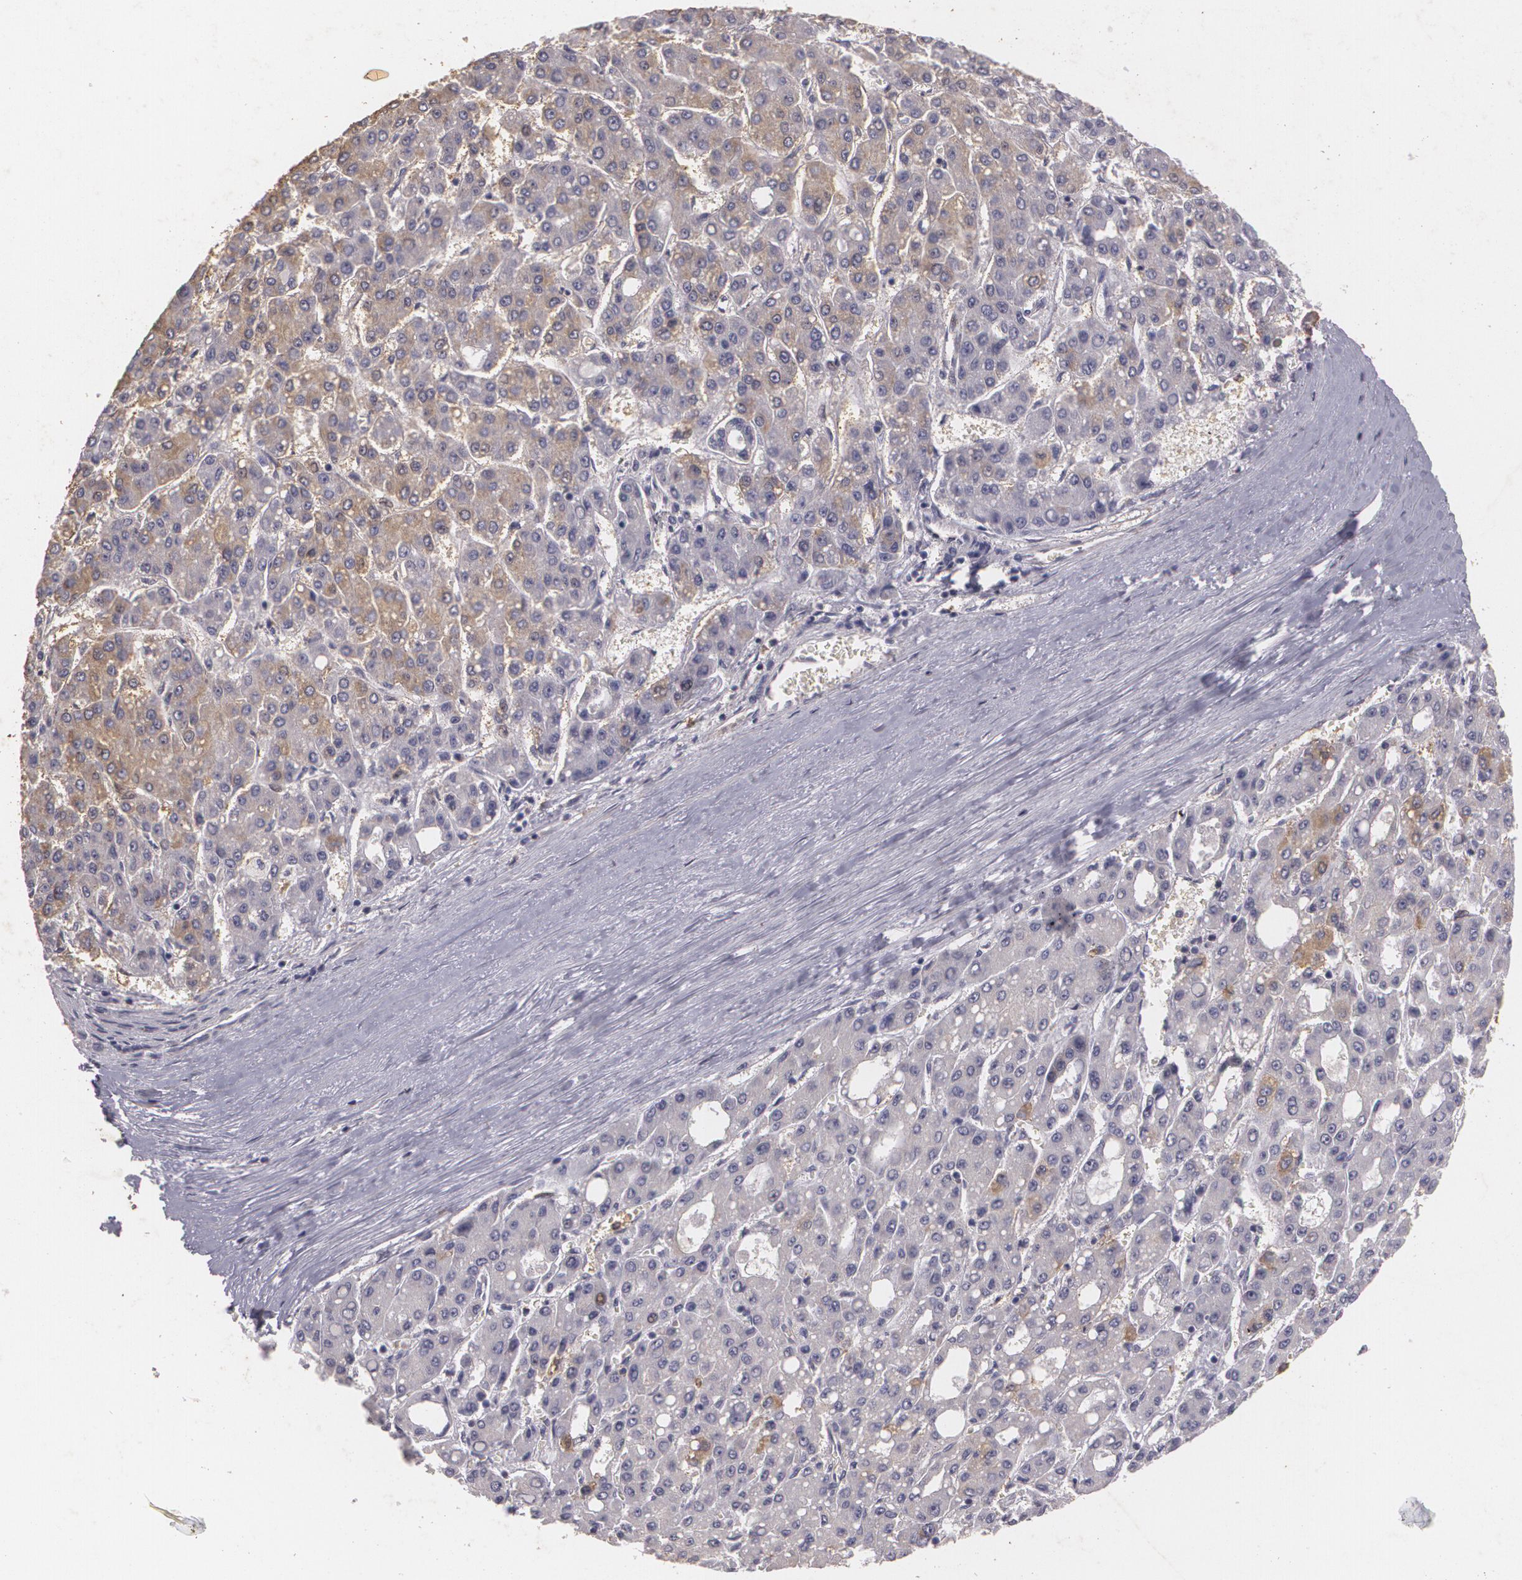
{"staining": {"intensity": "weak", "quantity": ">75%", "location": "cytoplasmic/membranous"}, "tissue": "liver cancer", "cell_type": "Tumor cells", "image_type": "cancer", "snomed": [{"axis": "morphology", "description": "Carcinoma, Hepatocellular, NOS"}, {"axis": "topography", "description": "Liver"}], "caption": "About >75% of tumor cells in liver cancer exhibit weak cytoplasmic/membranous protein positivity as visualized by brown immunohistochemical staining.", "gene": "KCNA4", "patient": {"sex": "male", "age": 69}}